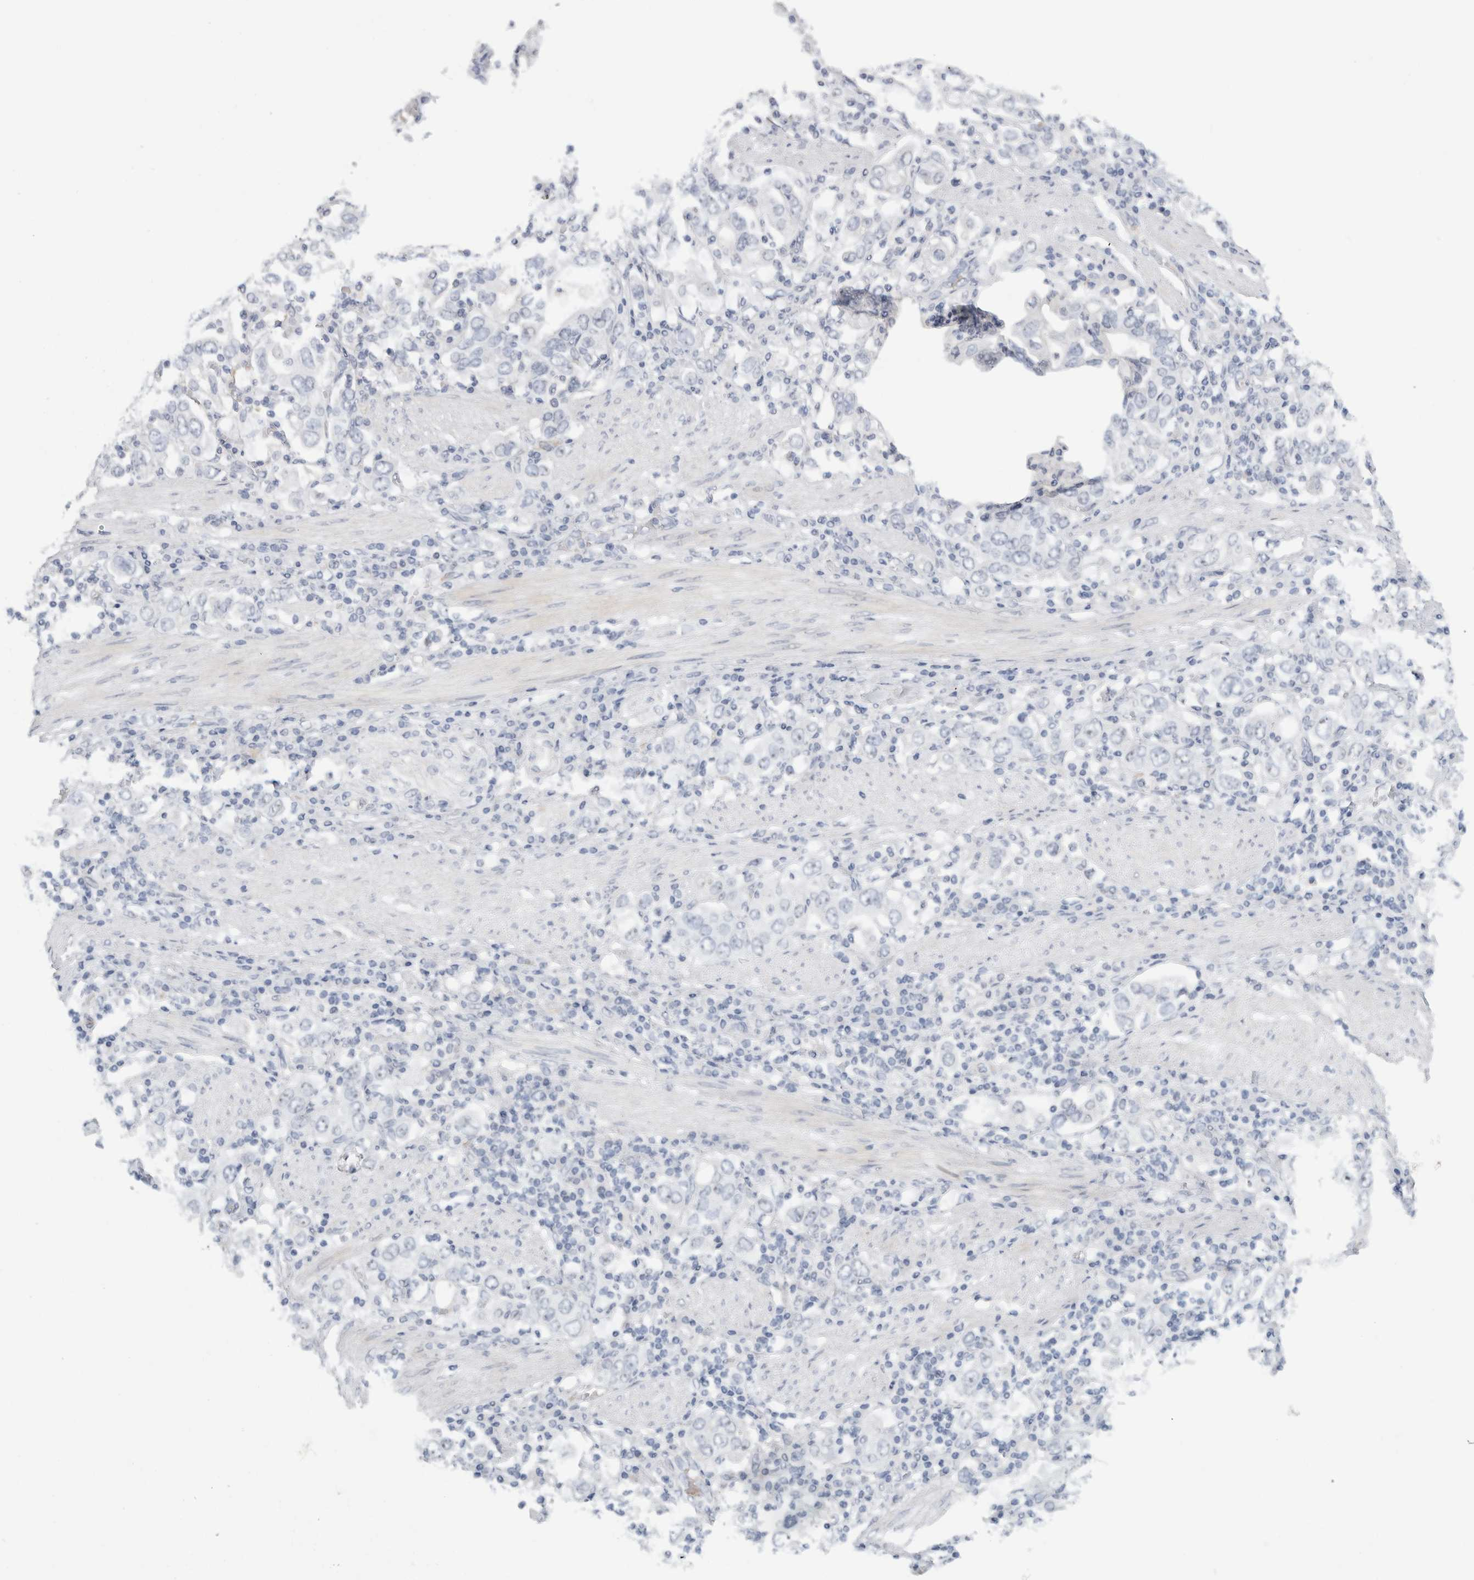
{"staining": {"intensity": "negative", "quantity": "none", "location": "none"}, "tissue": "stomach cancer", "cell_type": "Tumor cells", "image_type": "cancer", "snomed": [{"axis": "morphology", "description": "Adenocarcinoma, NOS"}, {"axis": "topography", "description": "Stomach, upper"}], "caption": "This is an immunohistochemistry (IHC) histopathology image of human stomach cancer (adenocarcinoma). There is no expression in tumor cells.", "gene": "FMR1NB", "patient": {"sex": "male", "age": 62}}